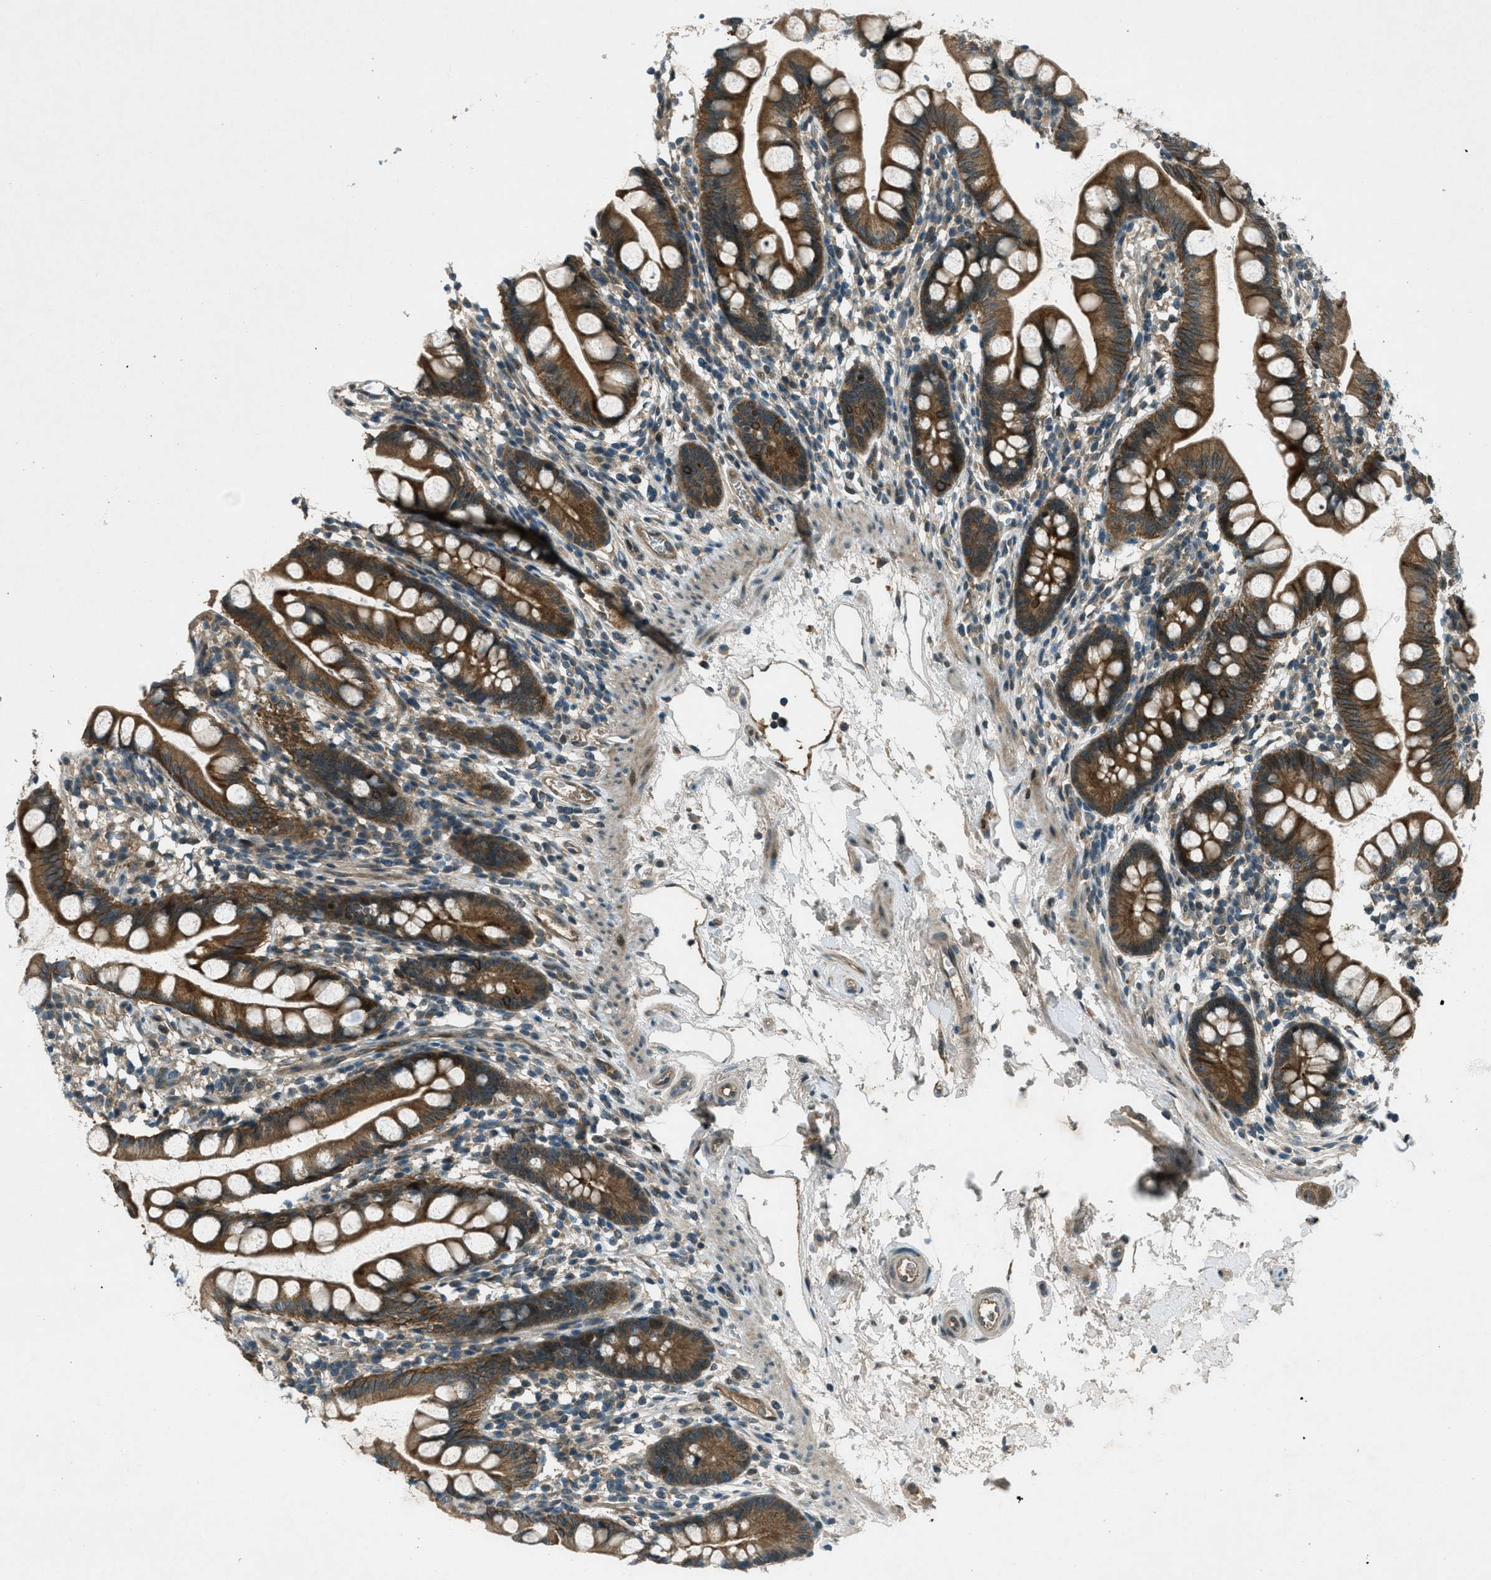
{"staining": {"intensity": "moderate", "quantity": ">75%", "location": "cytoplasmic/membranous"}, "tissue": "small intestine", "cell_type": "Glandular cells", "image_type": "normal", "snomed": [{"axis": "morphology", "description": "Normal tissue, NOS"}, {"axis": "topography", "description": "Small intestine"}], "caption": "Glandular cells reveal medium levels of moderate cytoplasmic/membranous expression in approximately >75% of cells in benign small intestine. Ihc stains the protein in brown and the nuclei are stained blue.", "gene": "STK11", "patient": {"sex": "female", "age": 84}}